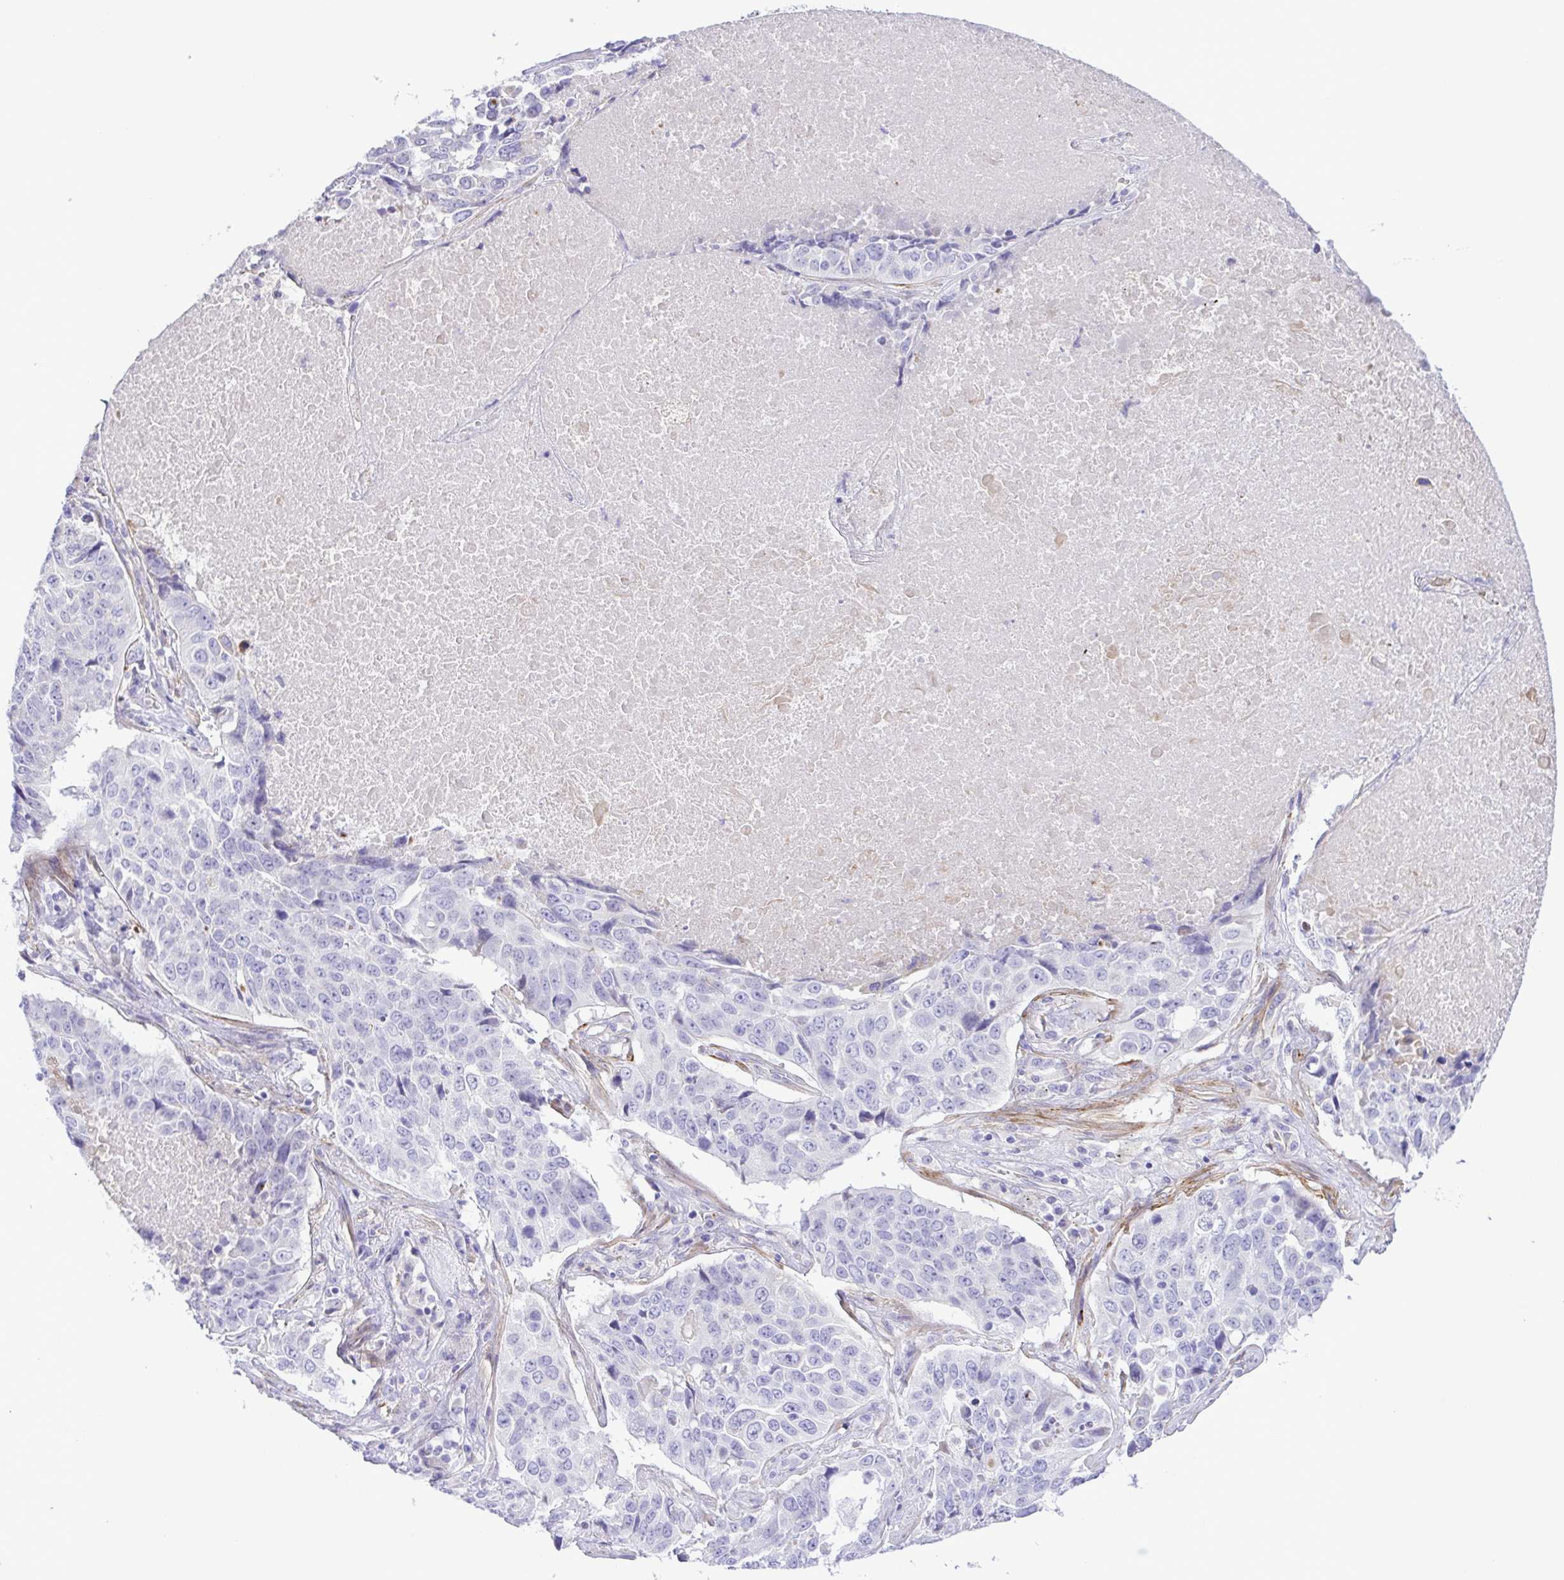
{"staining": {"intensity": "negative", "quantity": "none", "location": "none"}, "tissue": "lung cancer", "cell_type": "Tumor cells", "image_type": "cancer", "snomed": [{"axis": "morphology", "description": "Normal tissue, NOS"}, {"axis": "morphology", "description": "Squamous cell carcinoma, NOS"}, {"axis": "topography", "description": "Bronchus"}, {"axis": "topography", "description": "Lung"}], "caption": "The immunohistochemistry micrograph has no significant positivity in tumor cells of lung squamous cell carcinoma tissue.", "gene": "GABBR2", "patient": {"sex": "male", "age": 64}}